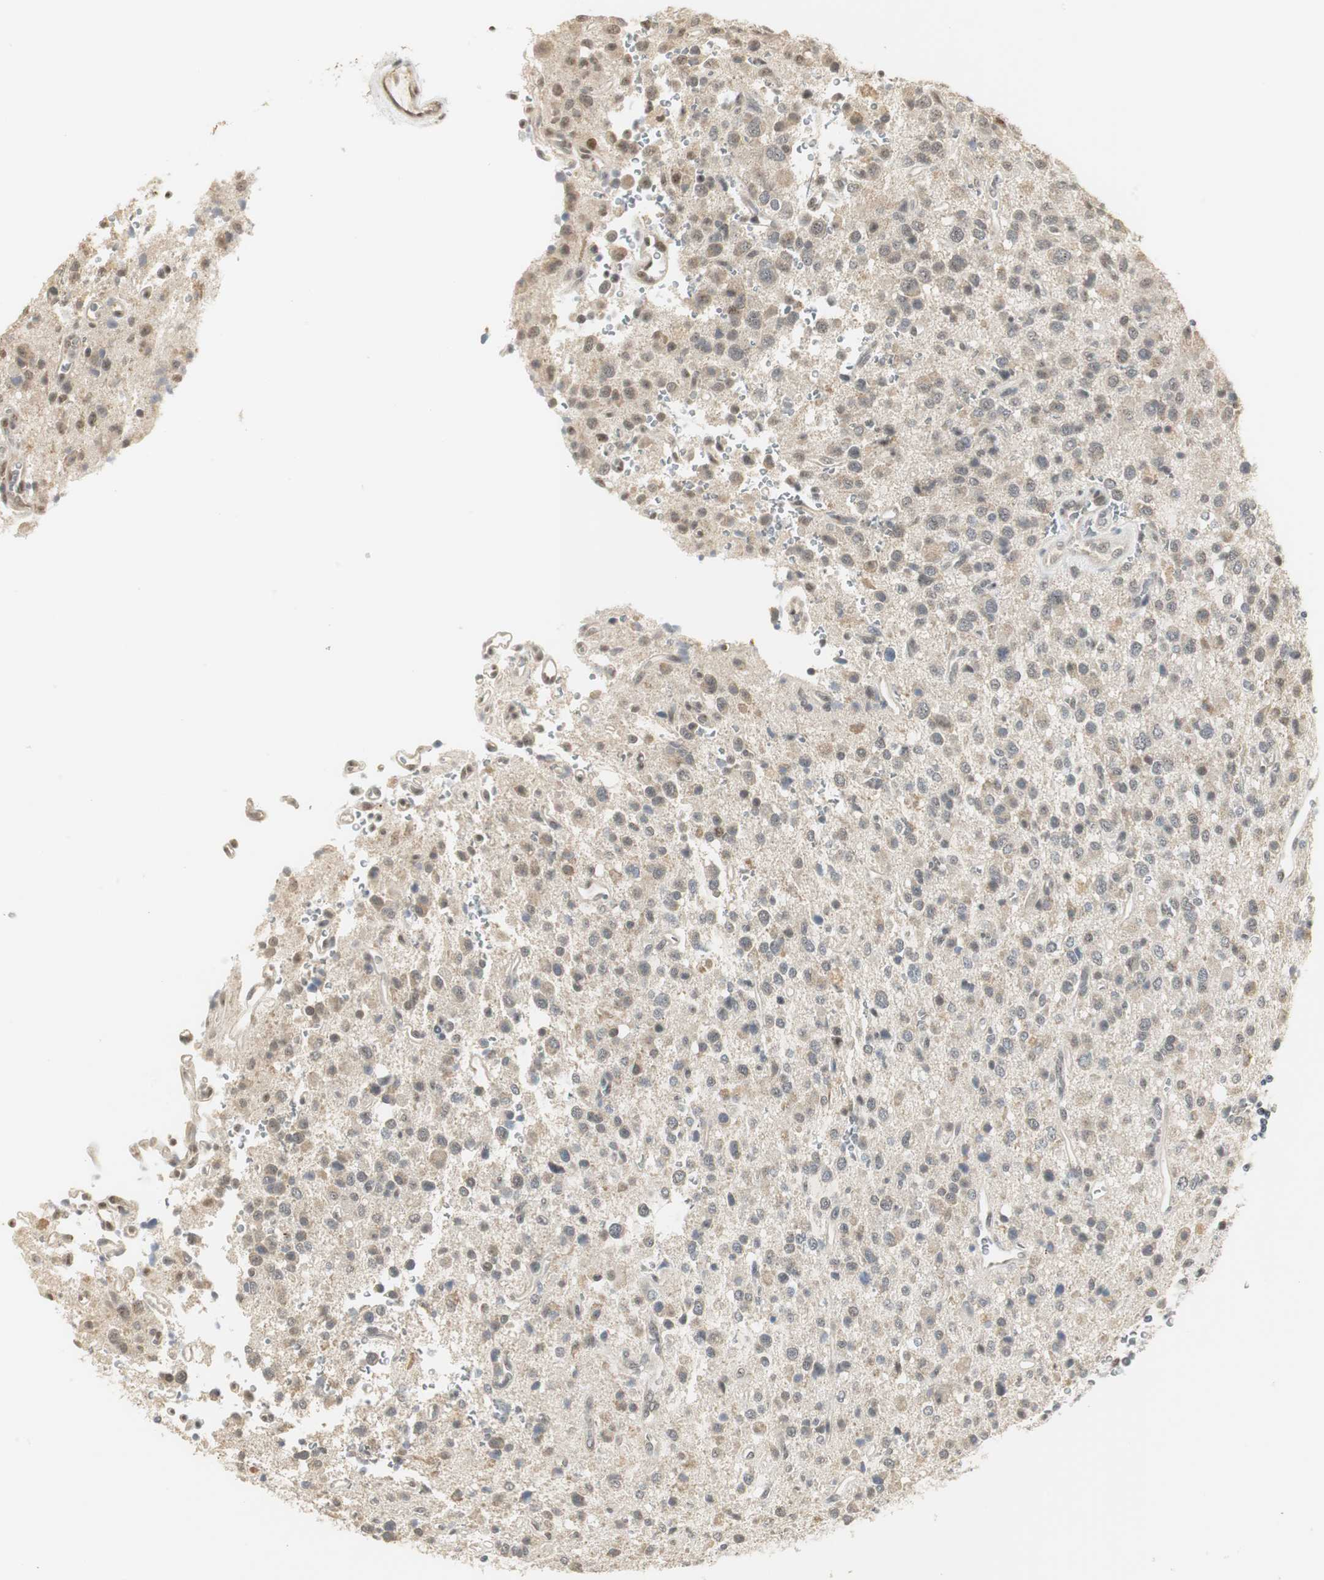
{"staining": {"intensity": "weak", "quantity": "<25%", "location": "cytoplasmic/membranous"}, "tissue": "glioma", "cell_type": "Tumor cells", "image_type": "cancer", "snomed": [{"axis": "morphology", "description": "Glioma, malignant, High grade"}, {"axis": "topography", "description": "Brain"}], "caption": "The immunohistochemistry histopathology image has no significant staining in tumor cells of glioma tissue.", "gene": "ELOA", "patient": {"sex": "male", "age": 47}}